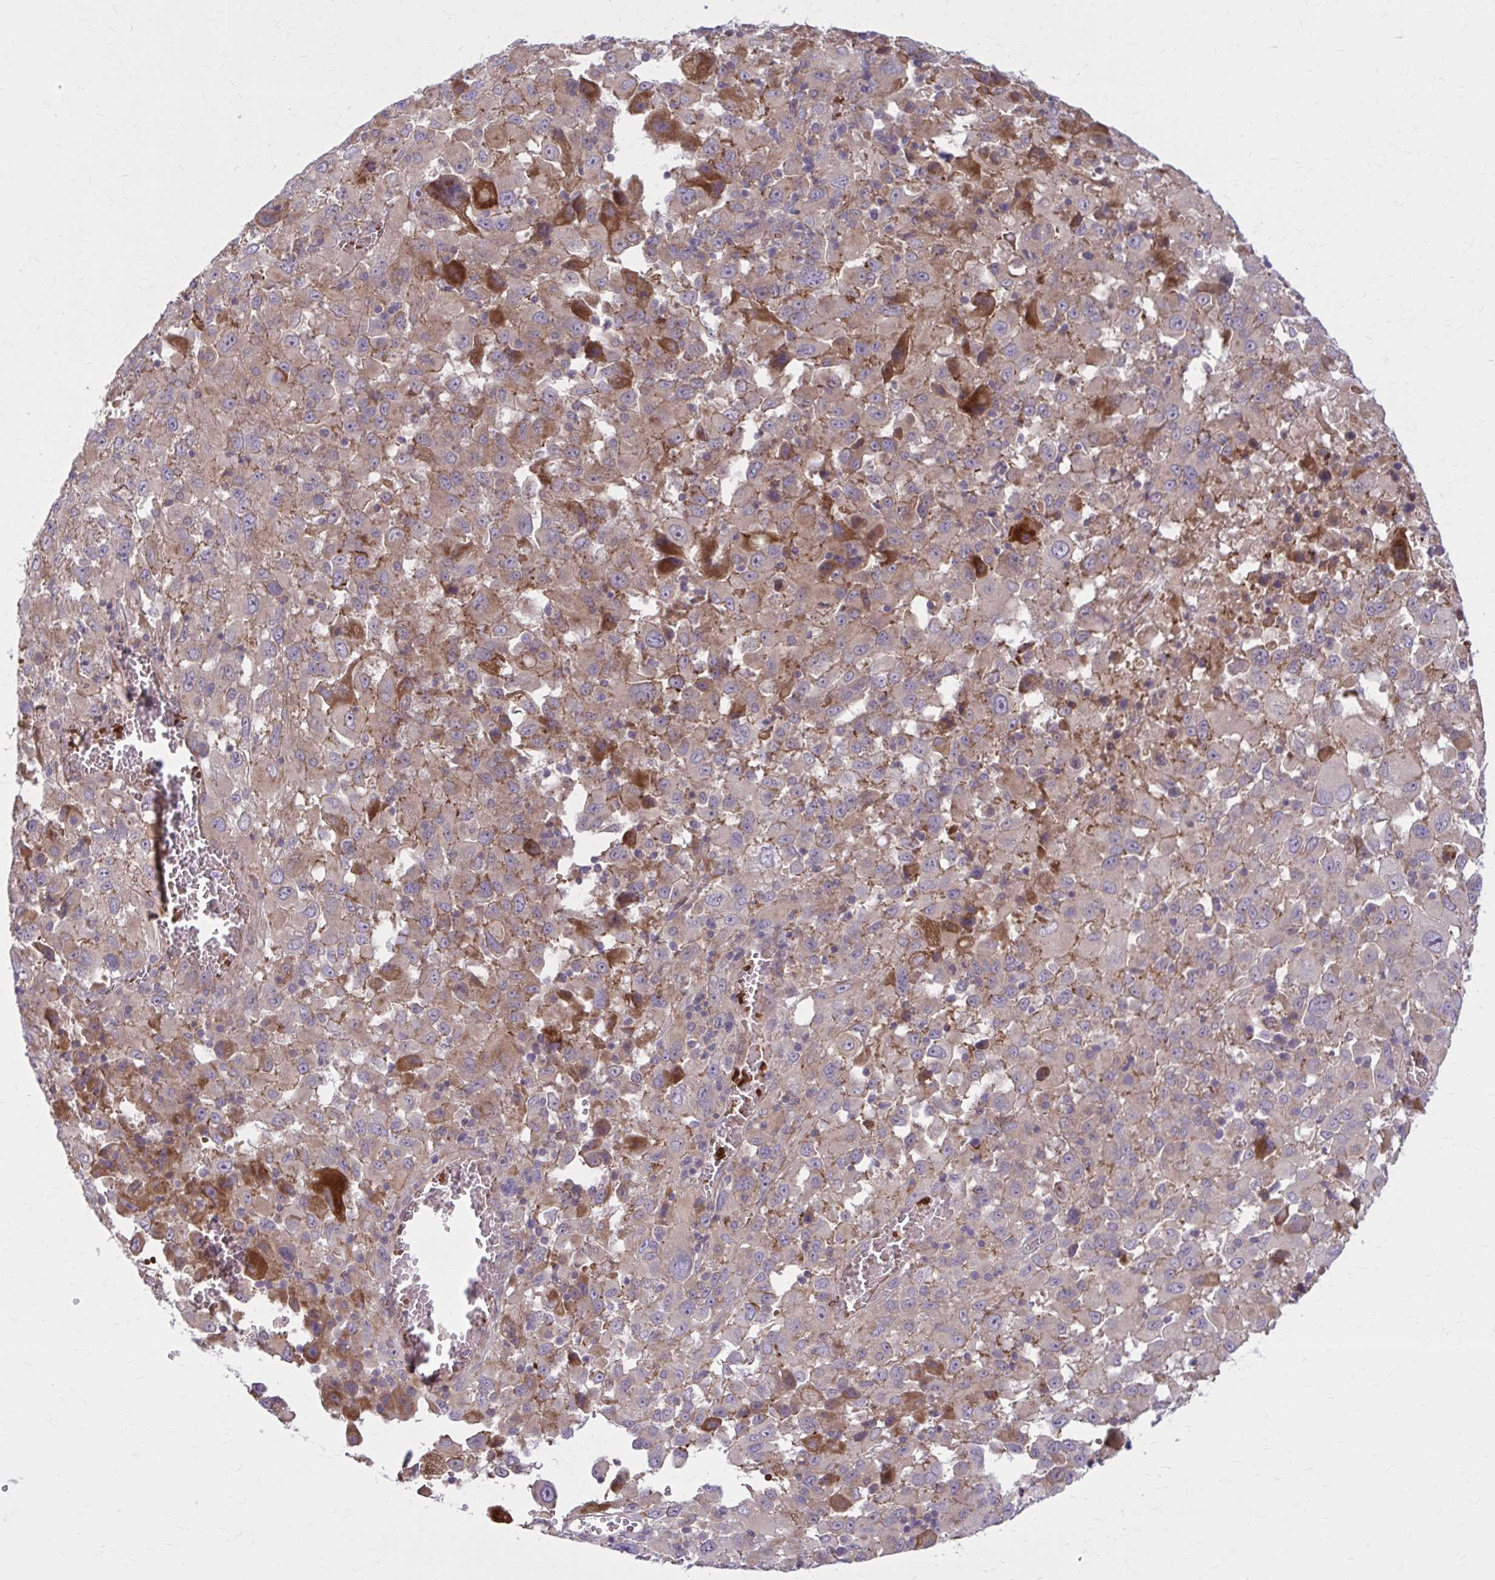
{"staining": {"intensity": "weak", "quantity": ">75%", "location": "cytoplasmic/membranous"}, "tissue": "melanoma", "cell_type": "Tumor cells", "image_type": "cancer", "snomed": [{"axis": "morphology", "description": "Malignant melanoma, Metastatic site"}, {"axis": "topography", "description": "Soft tissue"}], "caption": "The immunohistochemical stain labels weak cytoplasmic/membranous staining in tumor cells of malignant melanoma (metastatic site) tissue. Using DAB (3,3'-diaminobenzidine) (brown) and hematoxylin (blue) stains, captured at high magnification using brightfield microscopy.", "gene": "SNF8", "patient": {"sex": "male", "age": 50}}